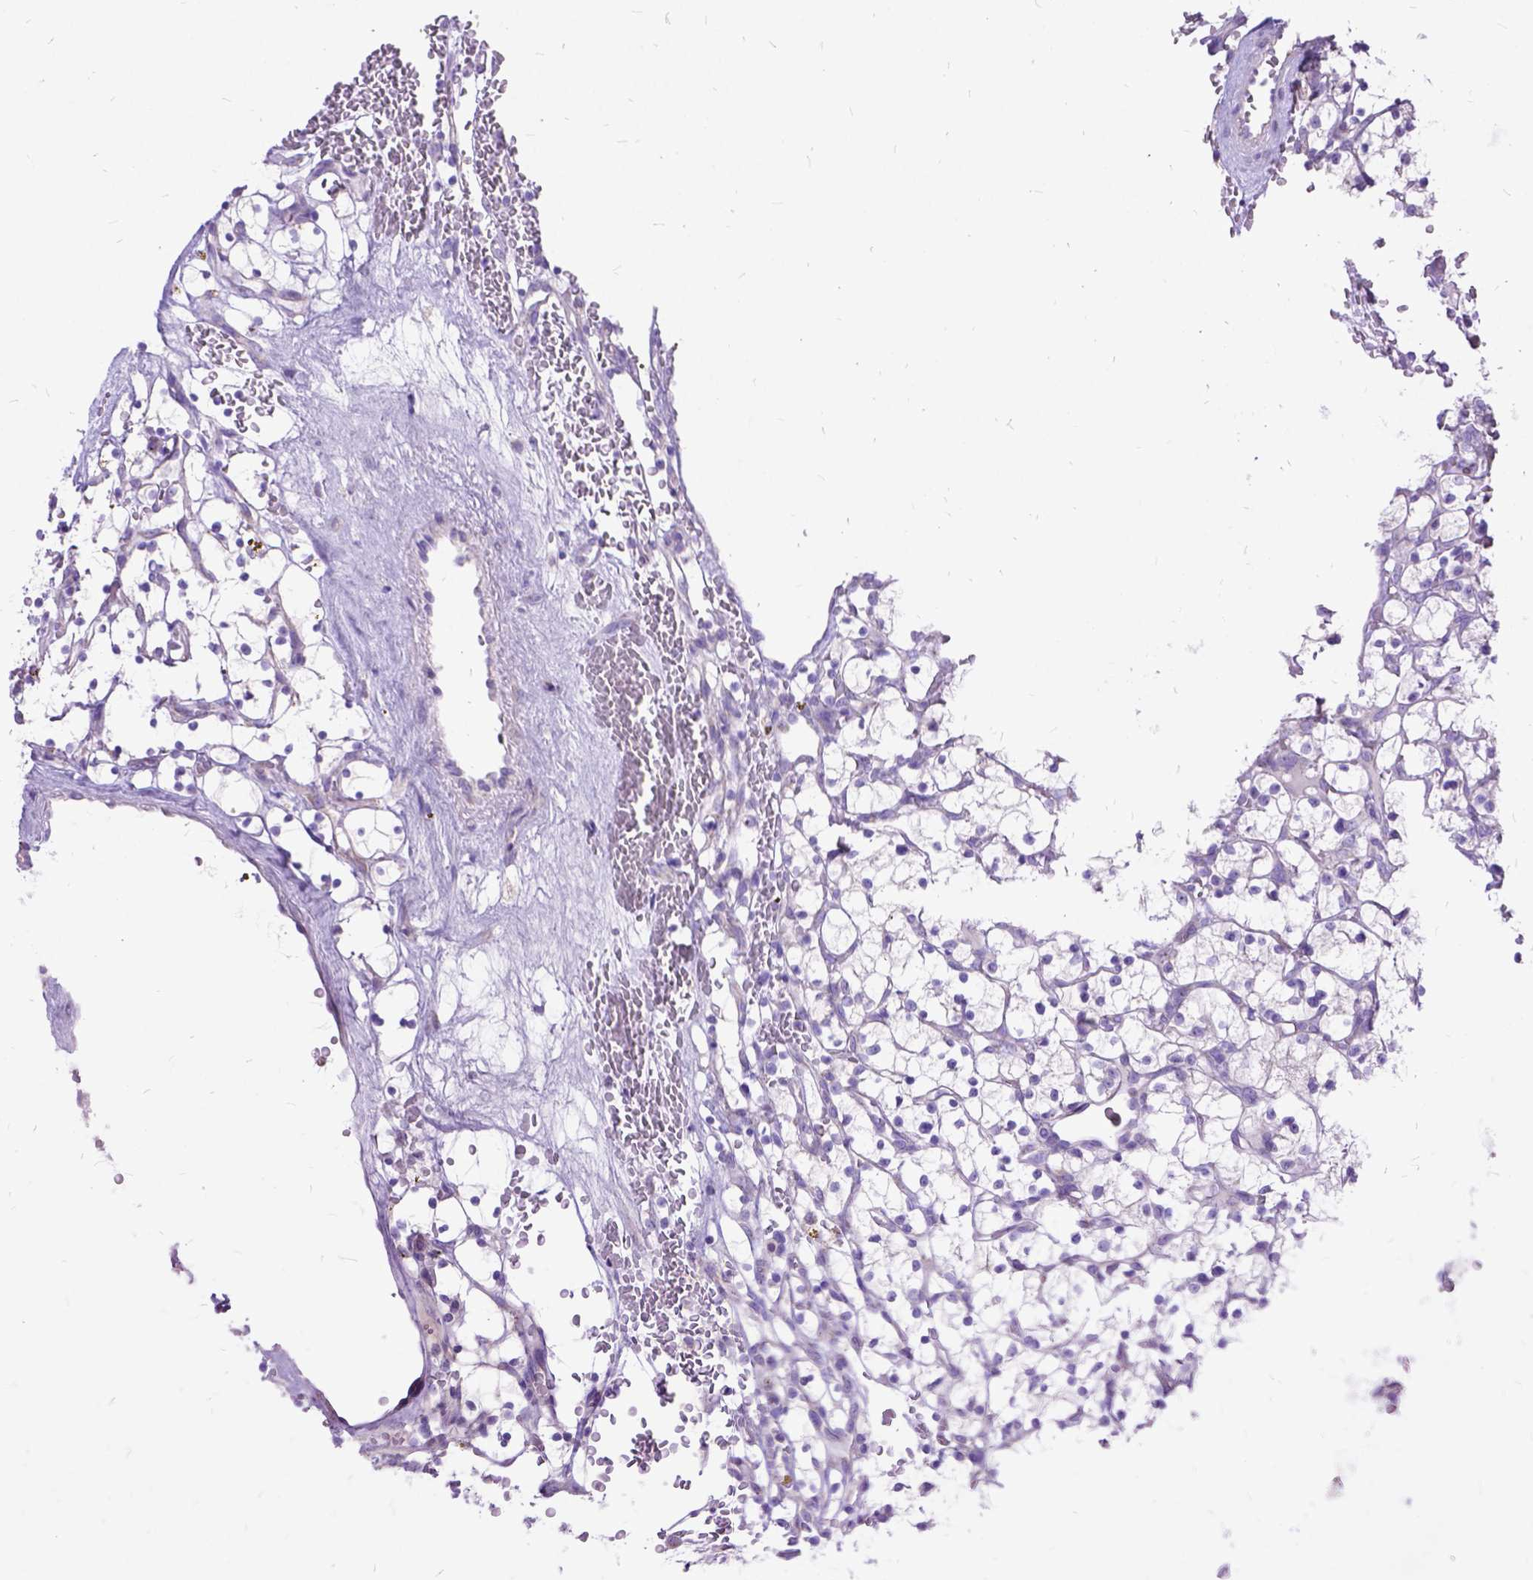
{"staining": {"intensity": "negative", "quantity": "none", "location": "none"}, "tissue": "renal cancer", "cell_type": "Tumor cells", "image_type": "cancer", "snomed": [{"axis": "morphology", "description": "Adenocarcinoma, NOS"}, {"axis": "topography", "description": "Kidney"}], "caption": "The IHC photomicrograph has no significant staining in tumor cells of renal cancer tissue. (DAB immunohistochemistry, high magnification).", "gene": "CTAG2", "patient": {"sex": "female", "age": 64}}